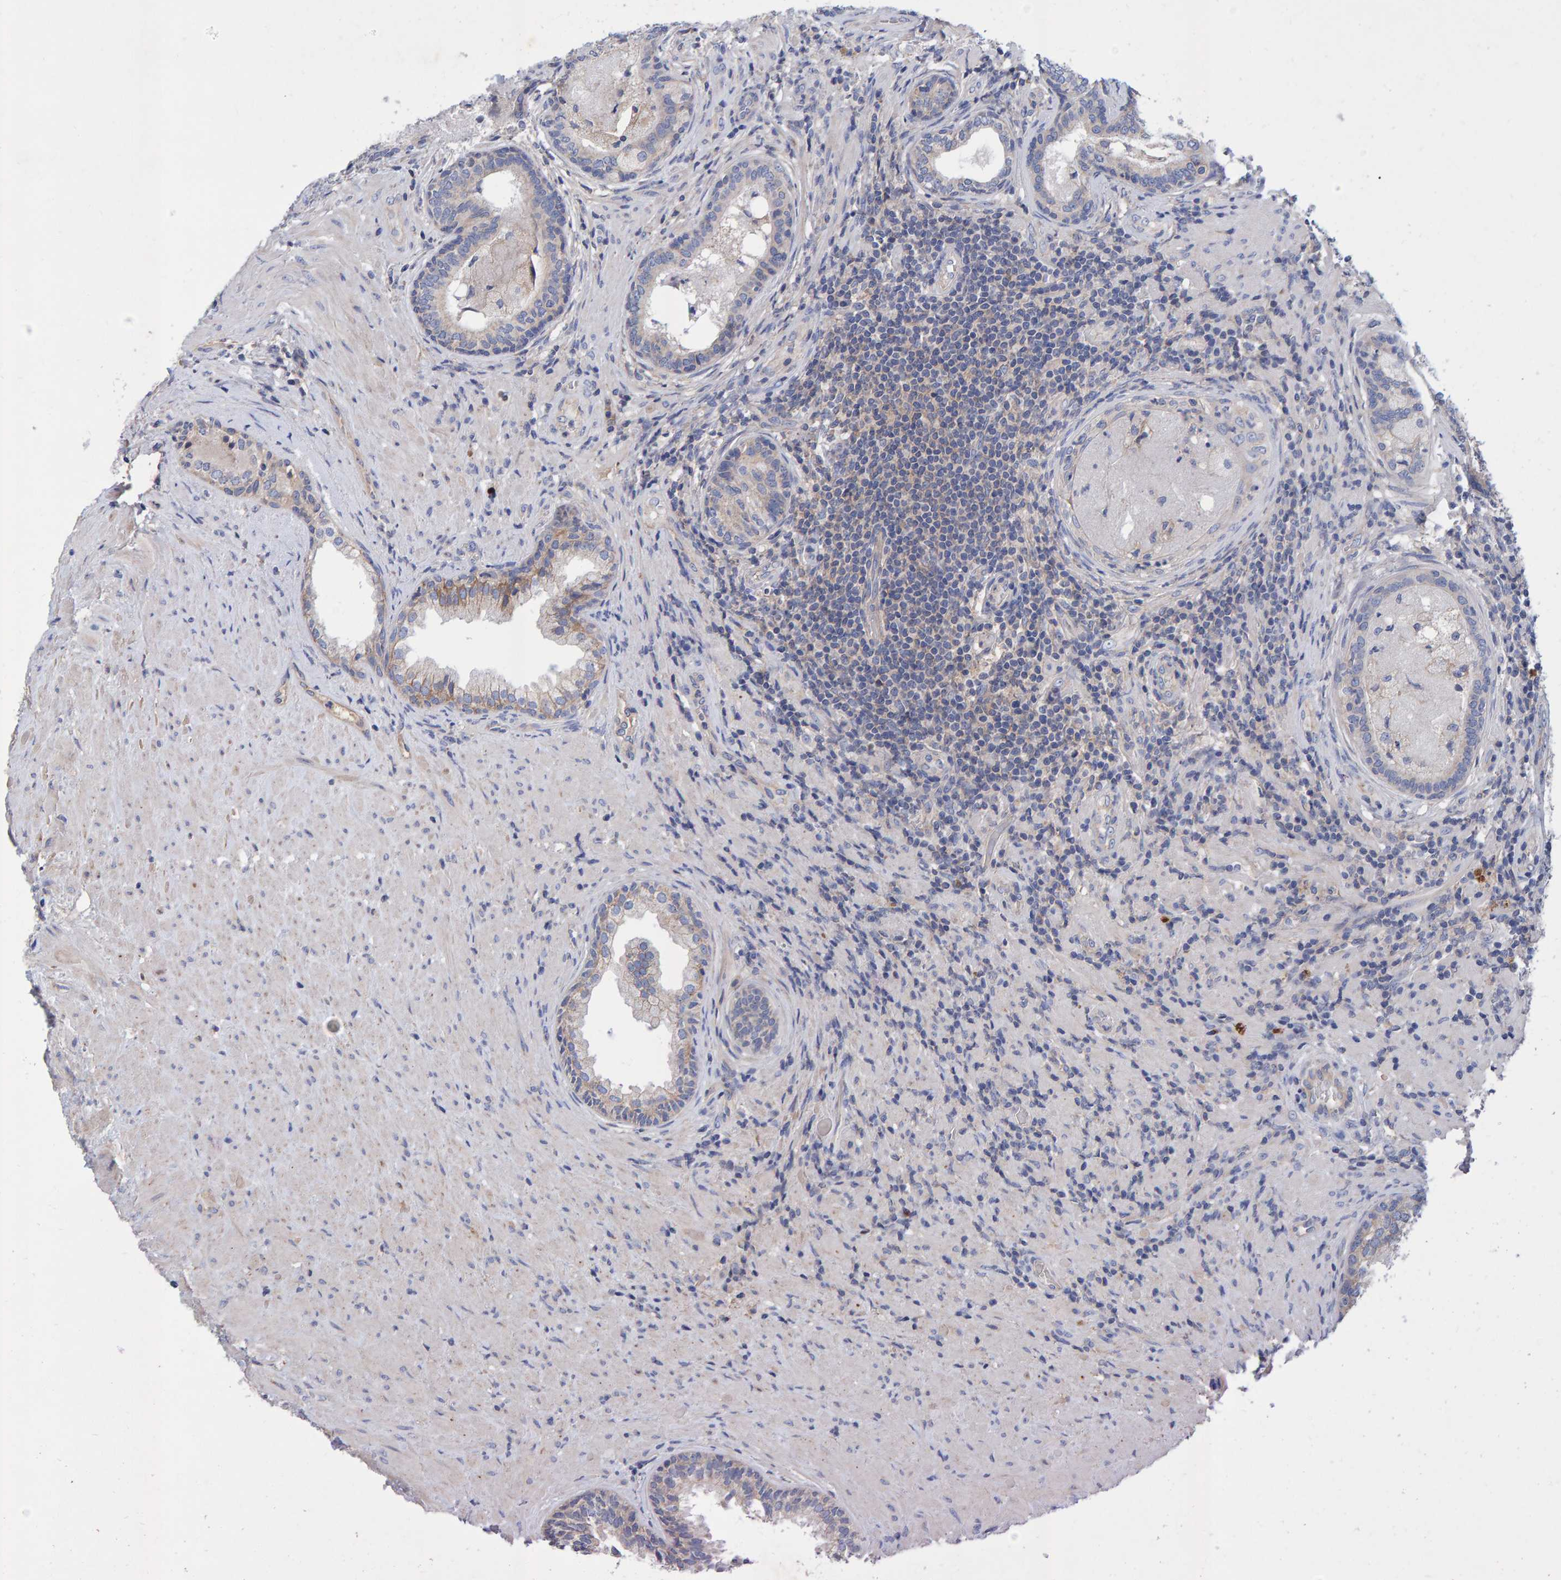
{"staining": {"intensity": "weak", "quantity": "25%-75%", "location": "cytoplasmic/membranous"}, "tissue": "prostate", "cell_type": "Glandular cells", "image_type": "normal", "snomed": [{"axis": "morphology", "description": "Normal tissue, NOS"}, {"axis": "topography", "description": "Prostate"}], "caption": "About 25%-75% of glandular cells in unremarkable prostate show weak cytoplasmic/membranous protein expression as visualized by brown immunohistochemical staining.", "gene": "EFR3A", "patient": {"sex": "male", "age": 76}}